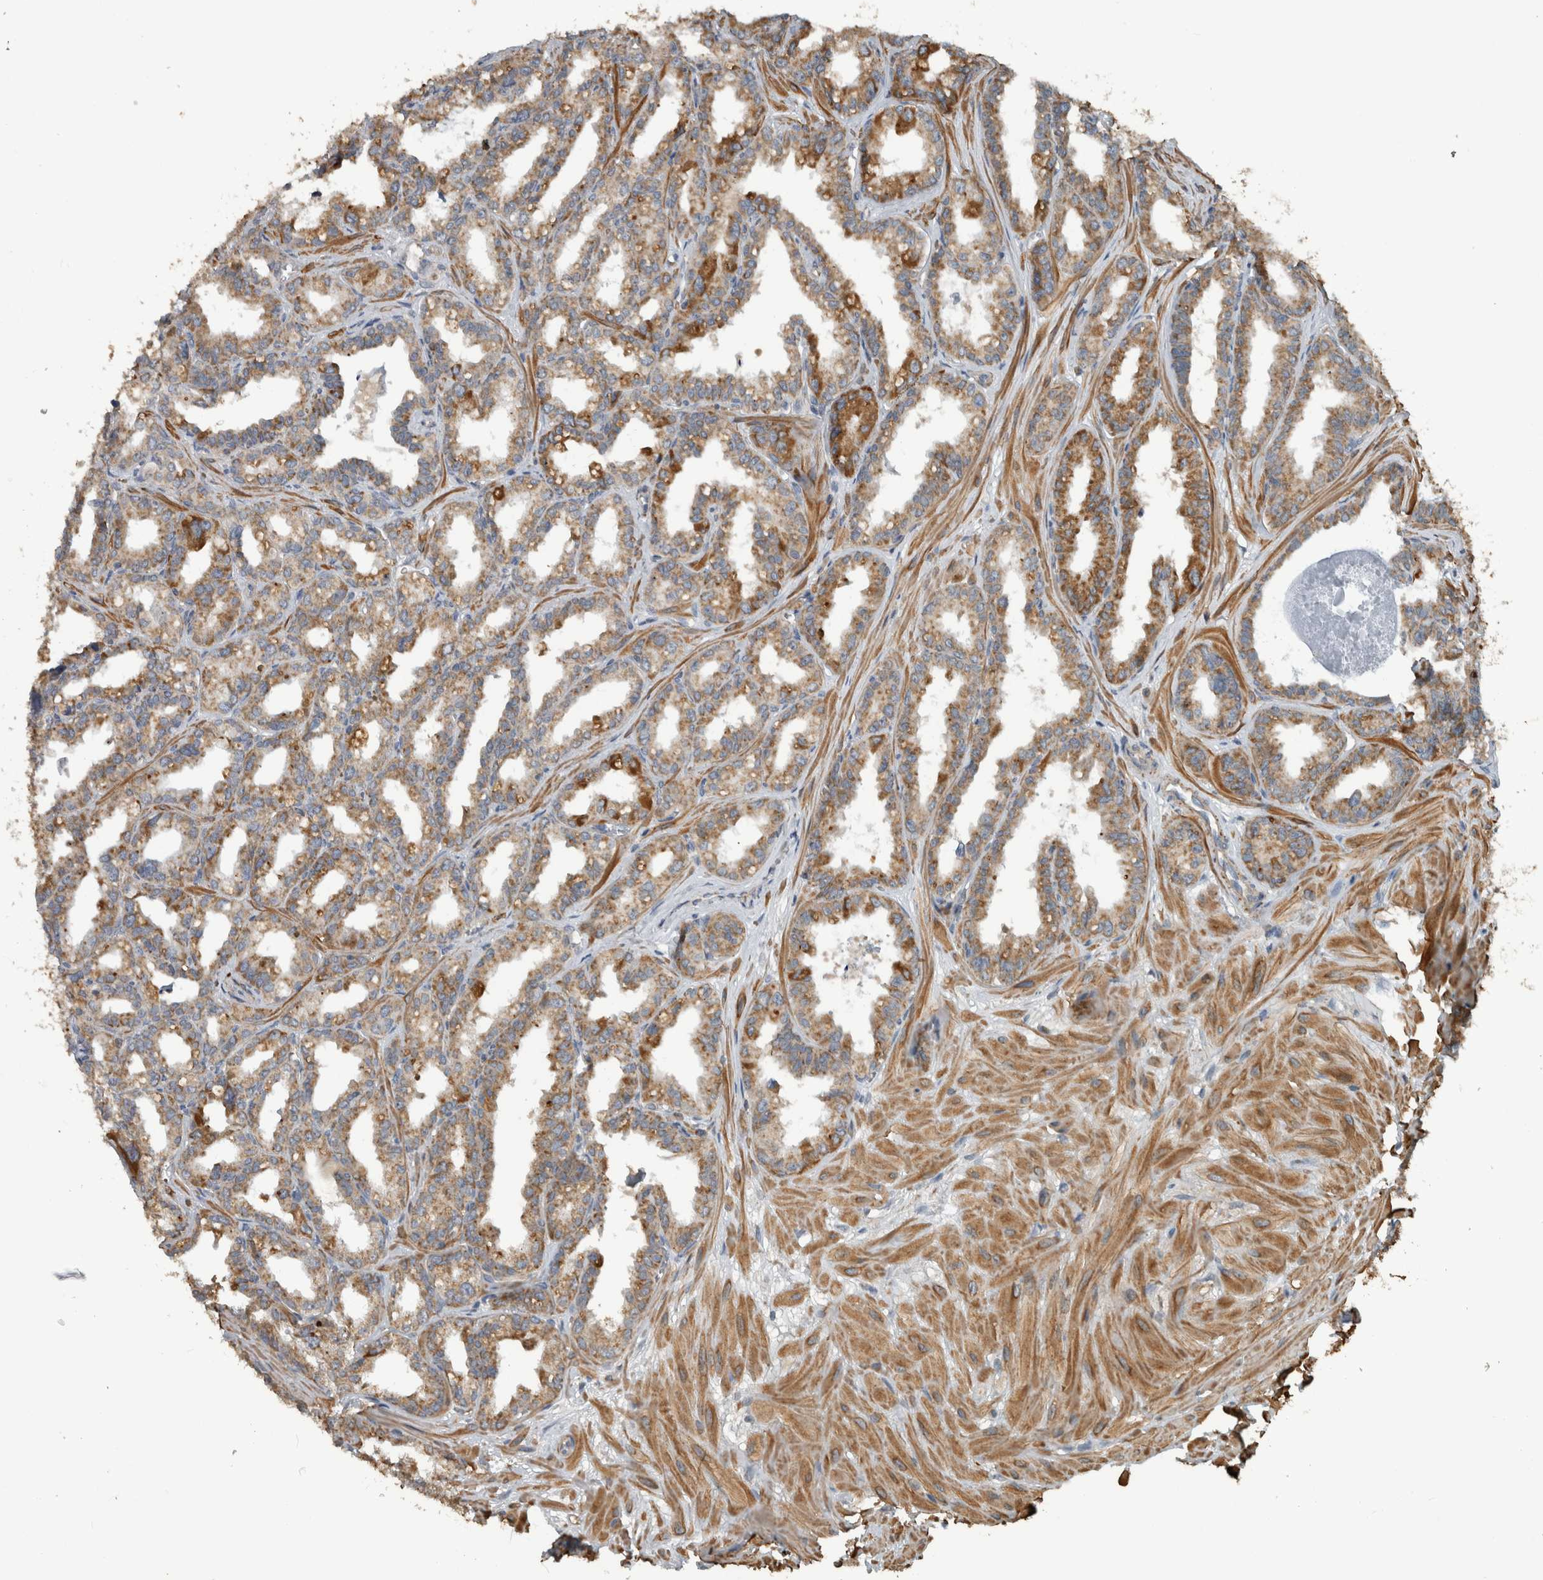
{"staining": {"intensity": "moderate", "quantity": ">75%", "location": "cytoplasmic/membranous"}, "tissue": "seminal vesicle", "cell_type": "Glandular cells", "image_type": "normal", "snomed": [{"axis": "morphology", "description": "Normal tissue, NOS"}, {"axis": "topography", "description": "Prostate"}, {"axis": "topography", "description": "Seminal veicle"}], "caption": "Immunohistochemistry (IHC) of normal seminal vesicle displays medium levels of moderate cytoplasmic/membranous staining in about >75% of glandular cells.", "gene": "ARMC1", "patient": {"sex": "male", "age": 51}}